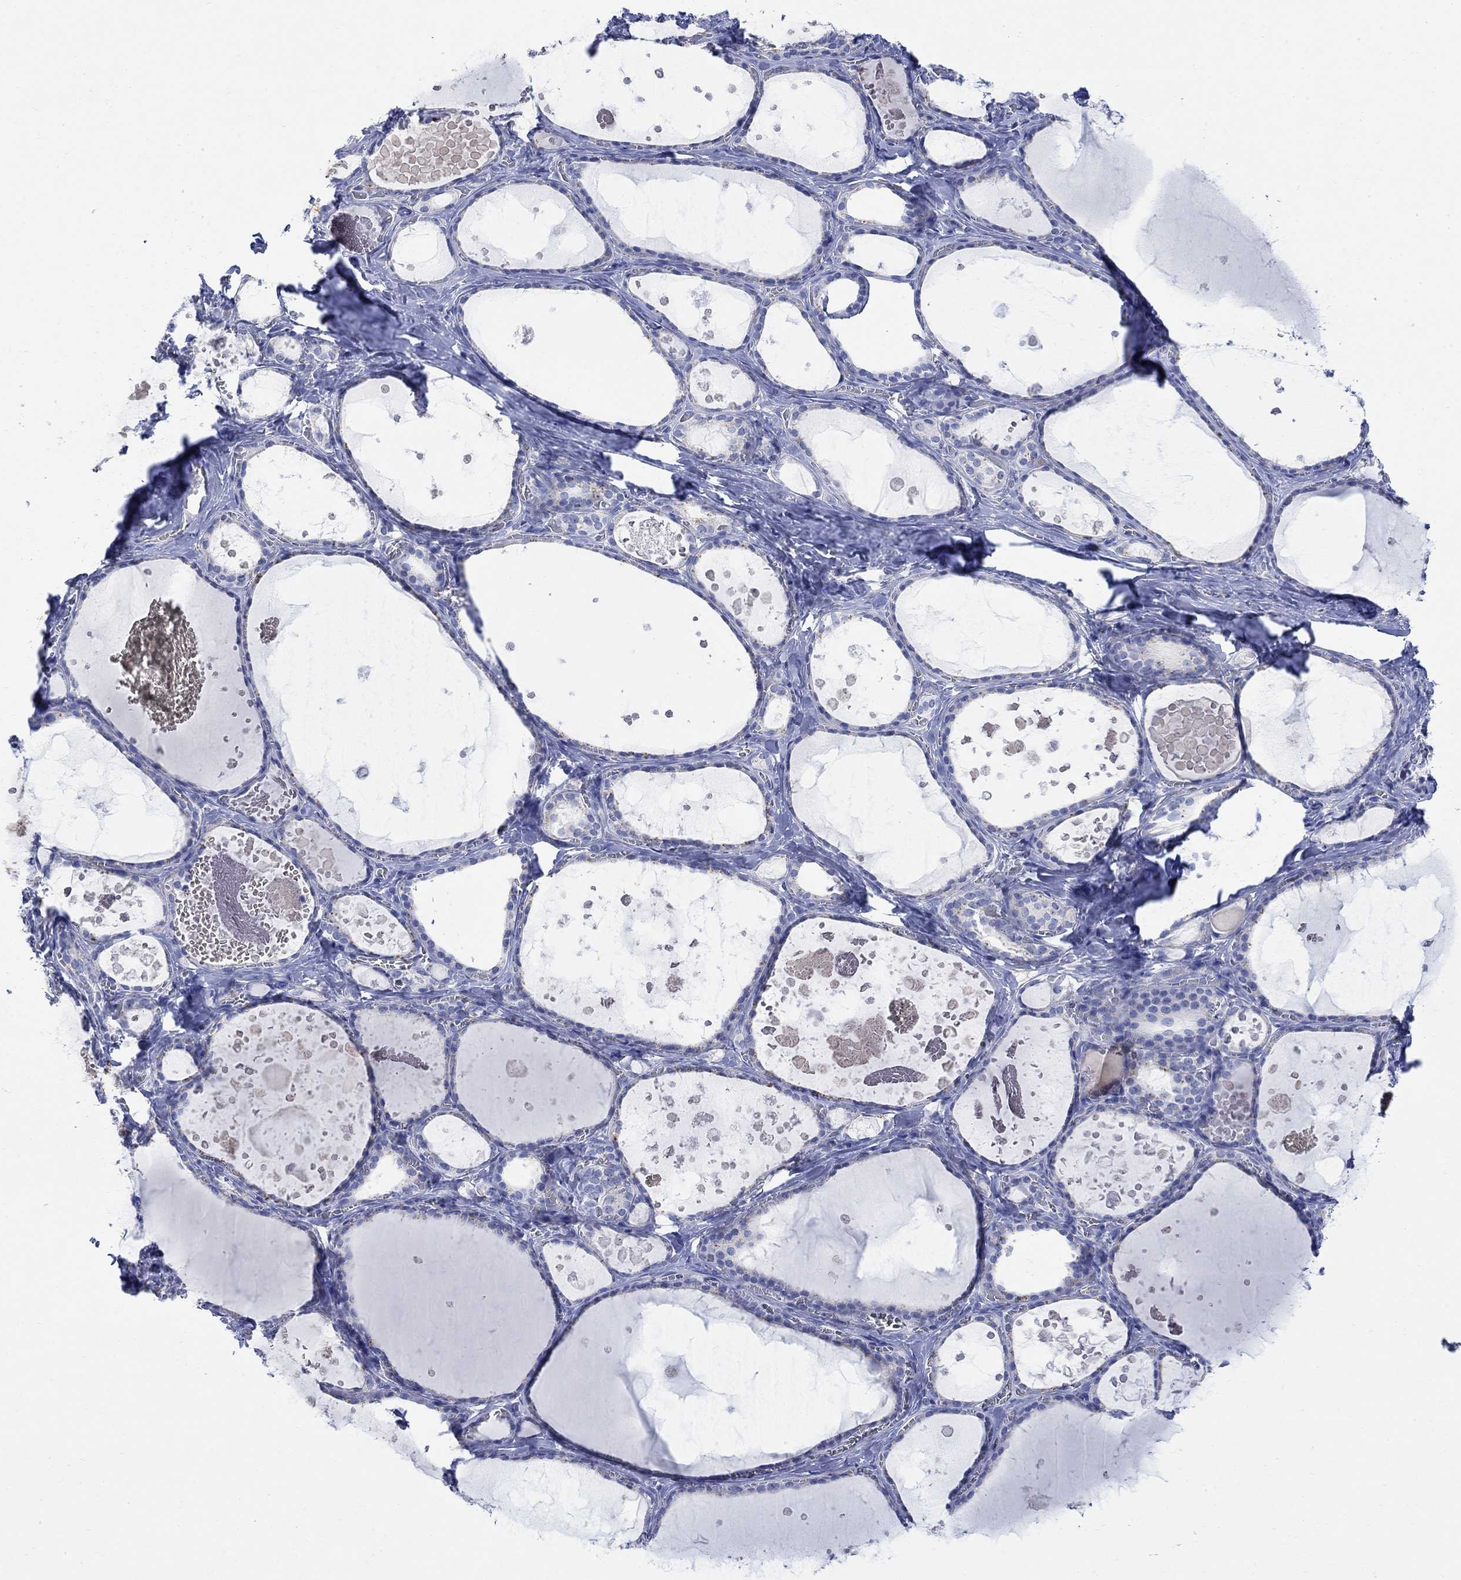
{"staining": {"intensity": "negative", "quantity": "none", "location": "none"}, "tissue": "thyroid gland", "cell_type": "Glandular cells", "image_type": "normal", "snomed": [{"axis": "morphology", "description": "Normal tissue, NOS"}, {"axis": "topography", "description": "Thyroid gland"}], "caption": "An immunohistochemistry (IHC) micrograph of benign thyroid gland is shown. There is no staining in glandular cells of thyroid gland.", "gene": "GCM1", "patient": {"sex": "female", "age": 56}}